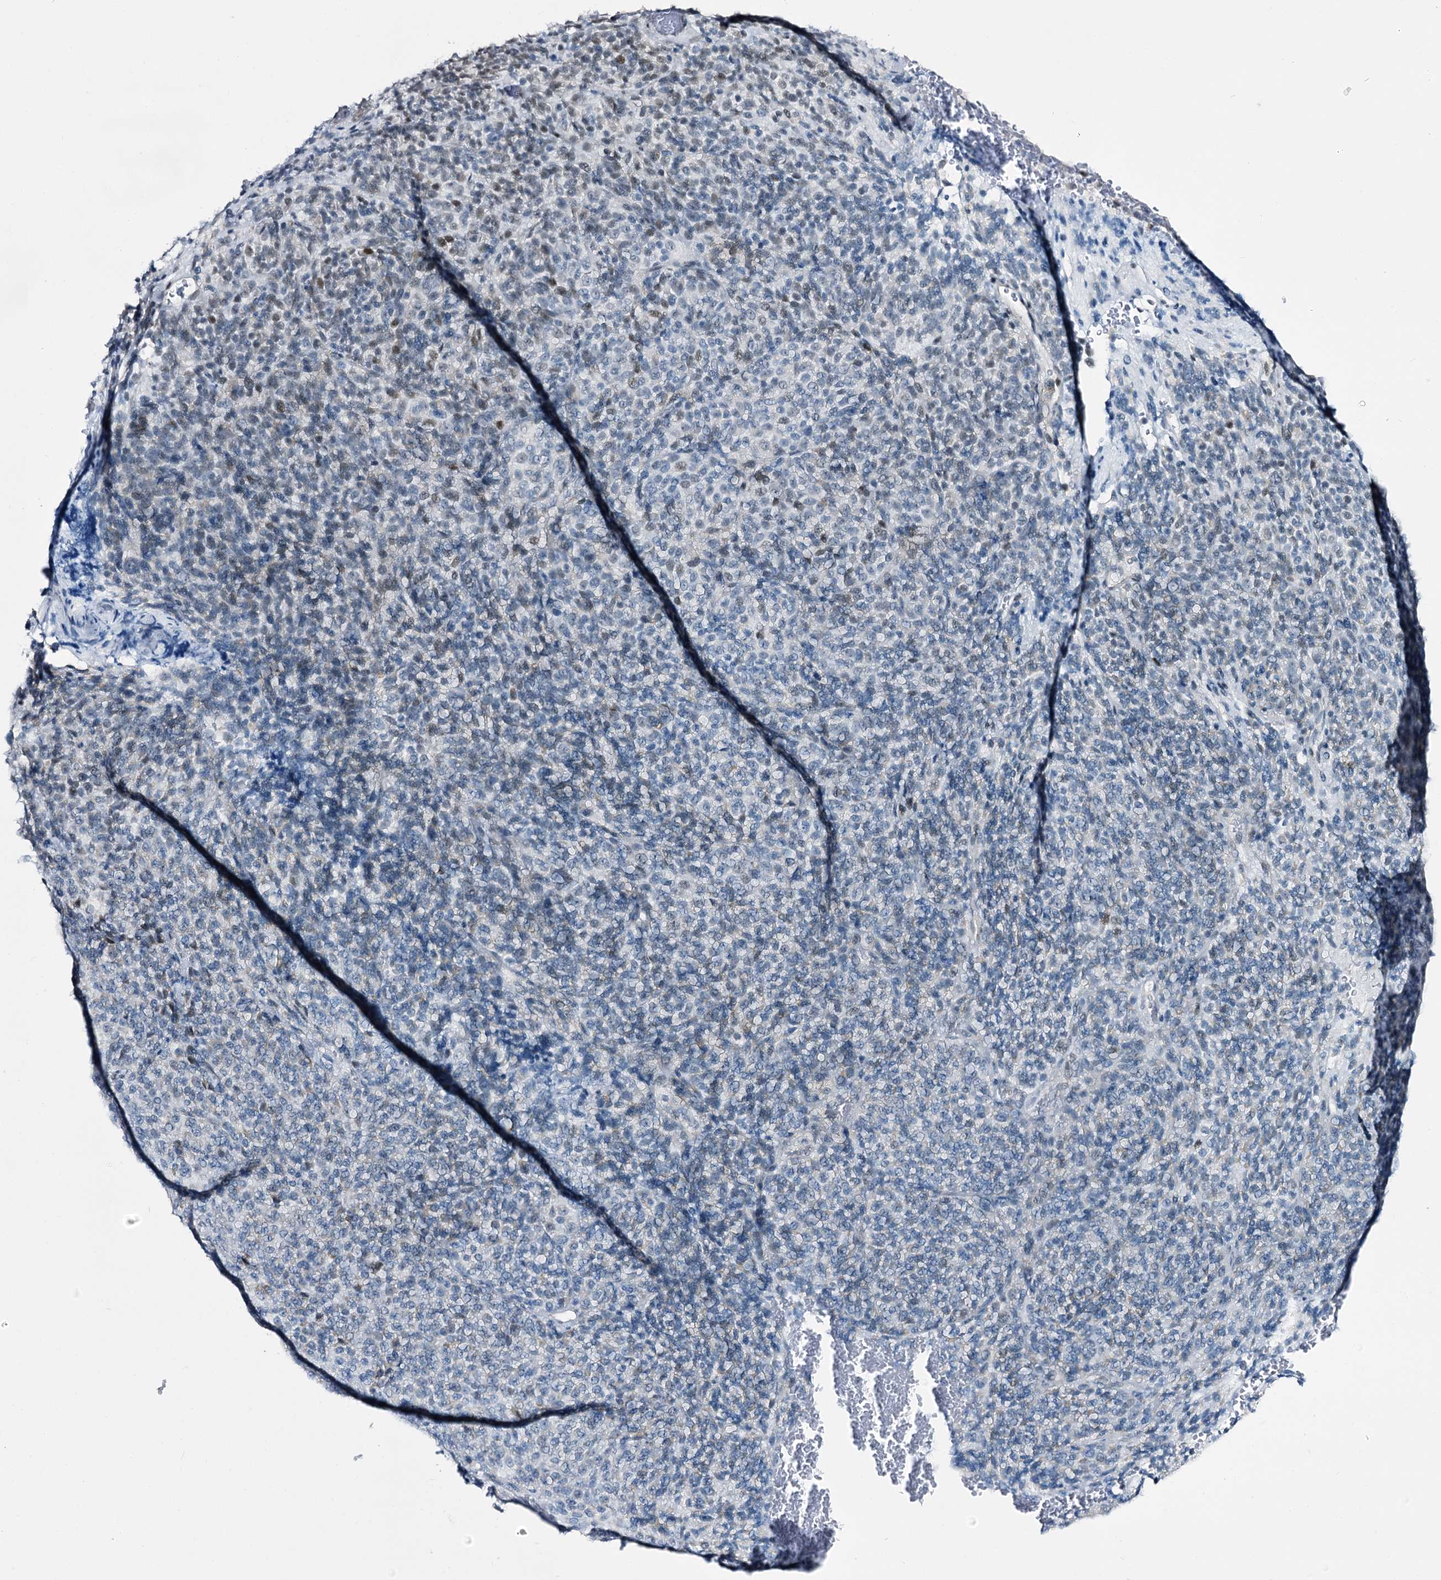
{"staining": {"intensity": "negative", "quantity": "none", "location": "none"}, "tissue": "melanoma", "cell_type": "Tumor cells", "image_type": "cancer", "snomed": [{"axis": "morphology", "description": "Malignant melanoma, Metastatic site"}, {"axis": "topography", "description": "Brain"}], "caption": "High magnification brightfield microscopy of malignant melanoma (metastatic site) stained with DAB (3,3'-diaminobenzidine) (brown) and counterstained with hematoxylin (blue): tumor cells show no significant positivity.", "gene": "RBM15B", "patient": {"sex": "female", "age": 56}}